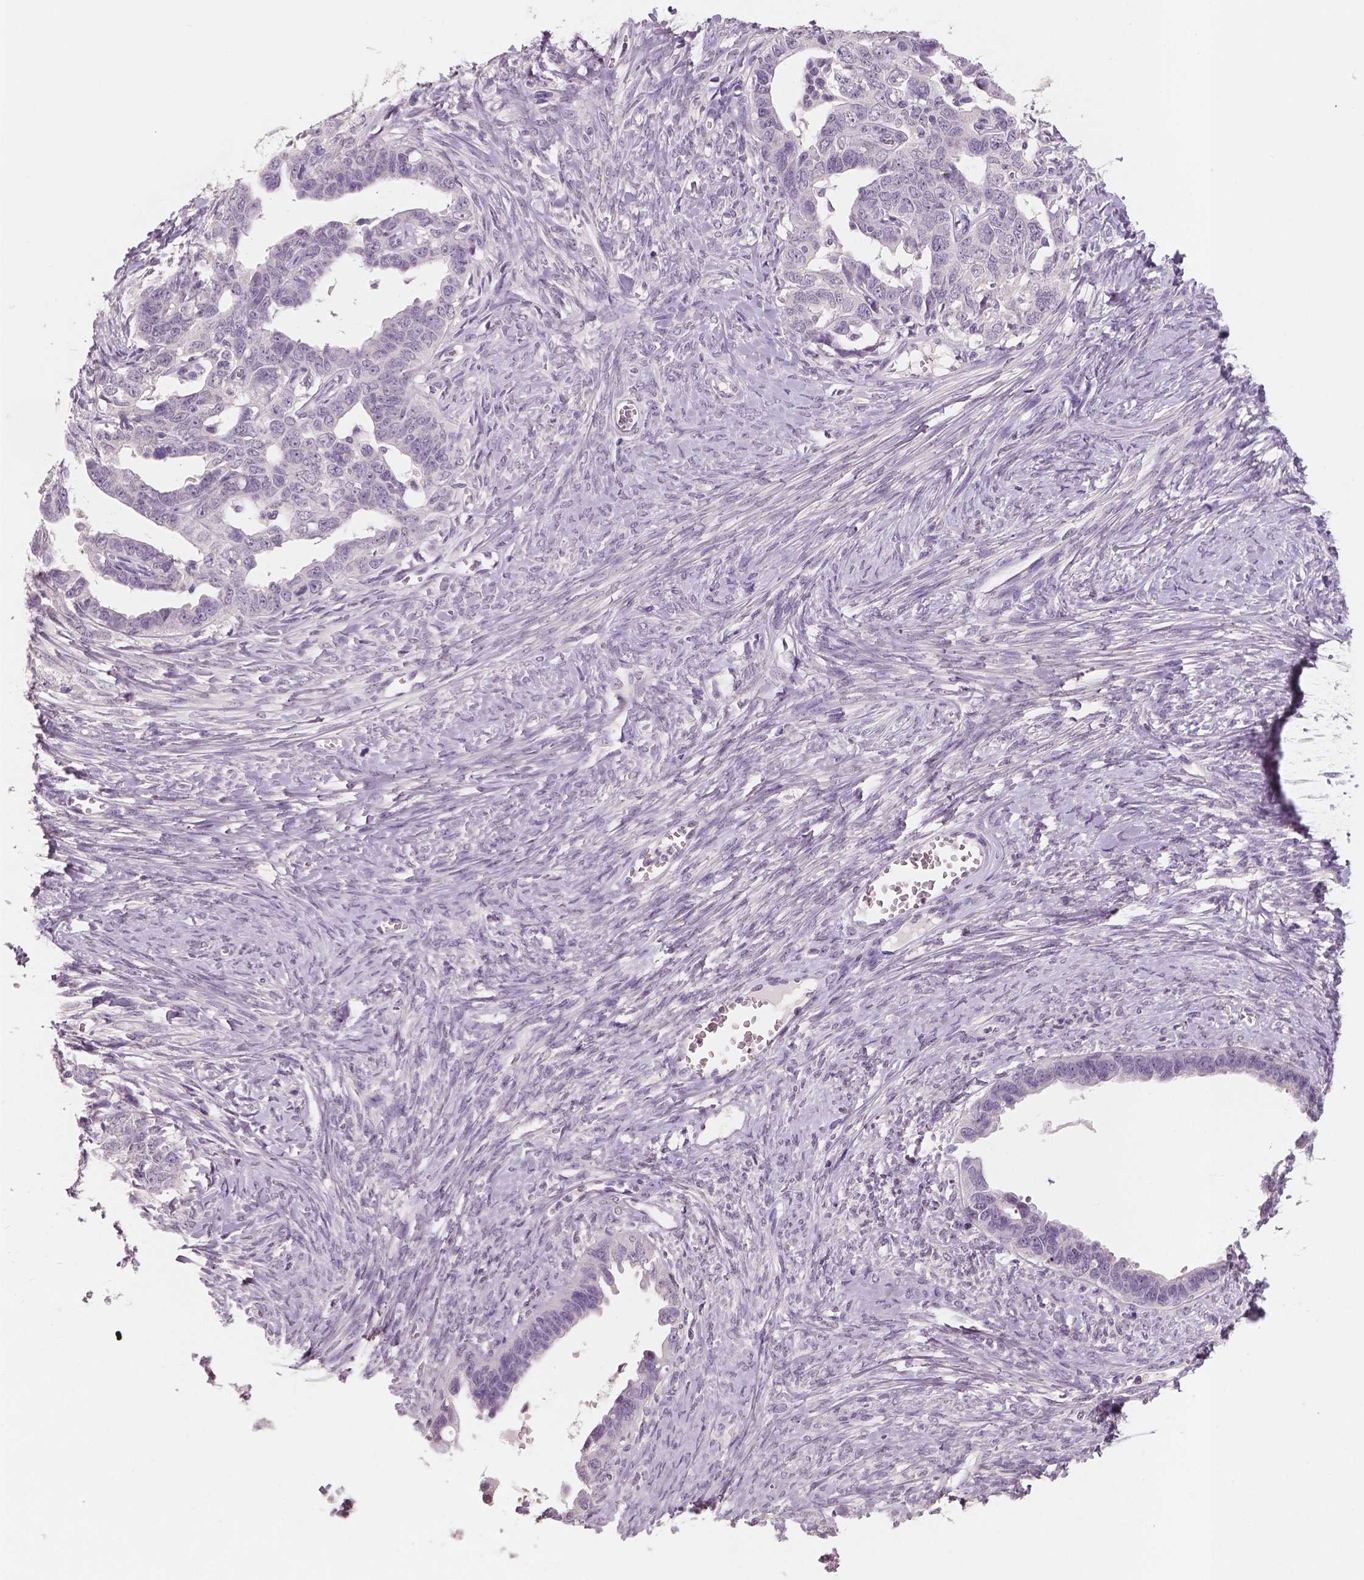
{"staining": {"intensity": "negative", "quantity": "none", "location": "none"}, "tissue": "ovarian cancer", "cell_type": "Tumor cells", "image_type": "cancer", "snomed": [{"axis": "morphology", "description": "Cystadenocarcinoma, serous, NOS"}, {"axis": "topography", "description": "Ovary"}], "caption": "Photomicrograph shows no significant protein expression in tumor cells of ovarian cancer (serous cystadenocarcinoma). (Immunohistochemistry (ihc), brightfield microscopy, high magnification).", "gene": "KIT", "patient": {"sex": "female", "age": 69}}